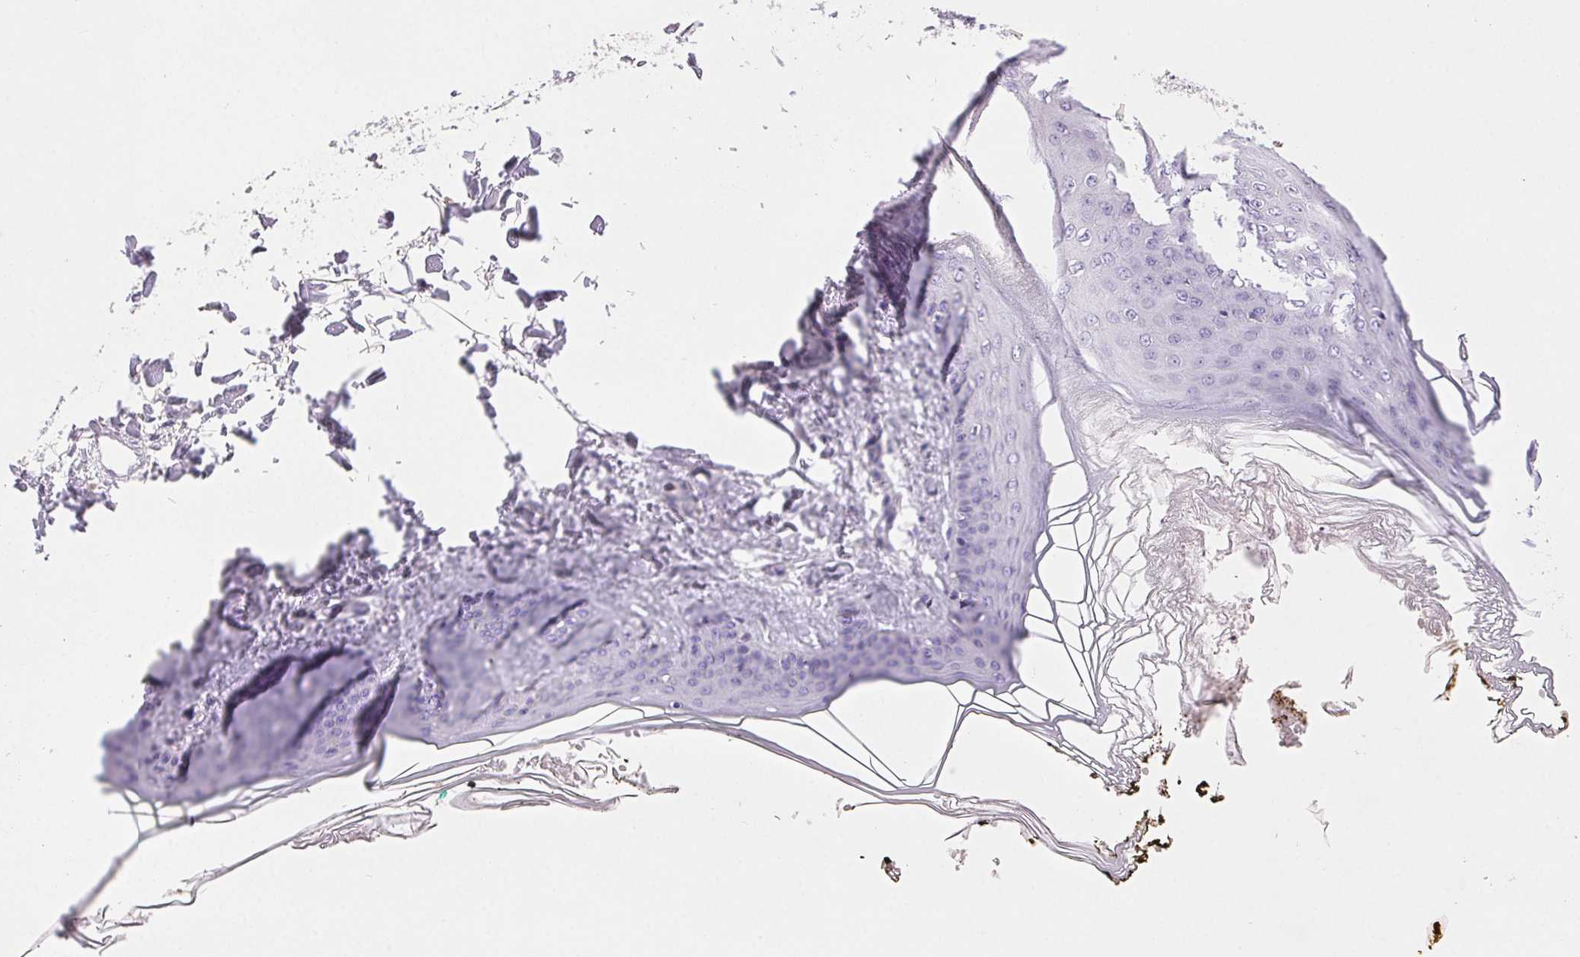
{"staining": {"intensity": "negative", "quantity": "none", "location": "none"}, "tissue": "skin", "cell_type": "Fibroblasts", "image_type": "normal", "snomed": [{"axis": "morphology", "description": "Normal tissue, NOS"}, {"axis": "topography", "description": "Skin"}], "caption": "The histopathology image demonstrates no staining of fibroblasts in normal skin. (DAB (3,3'-diaminobenzidine) immunohistochemistry (IHC), high magnification).", "gene": "ARHGAP11B", "patient": {"sex": "female", "age": 34}}